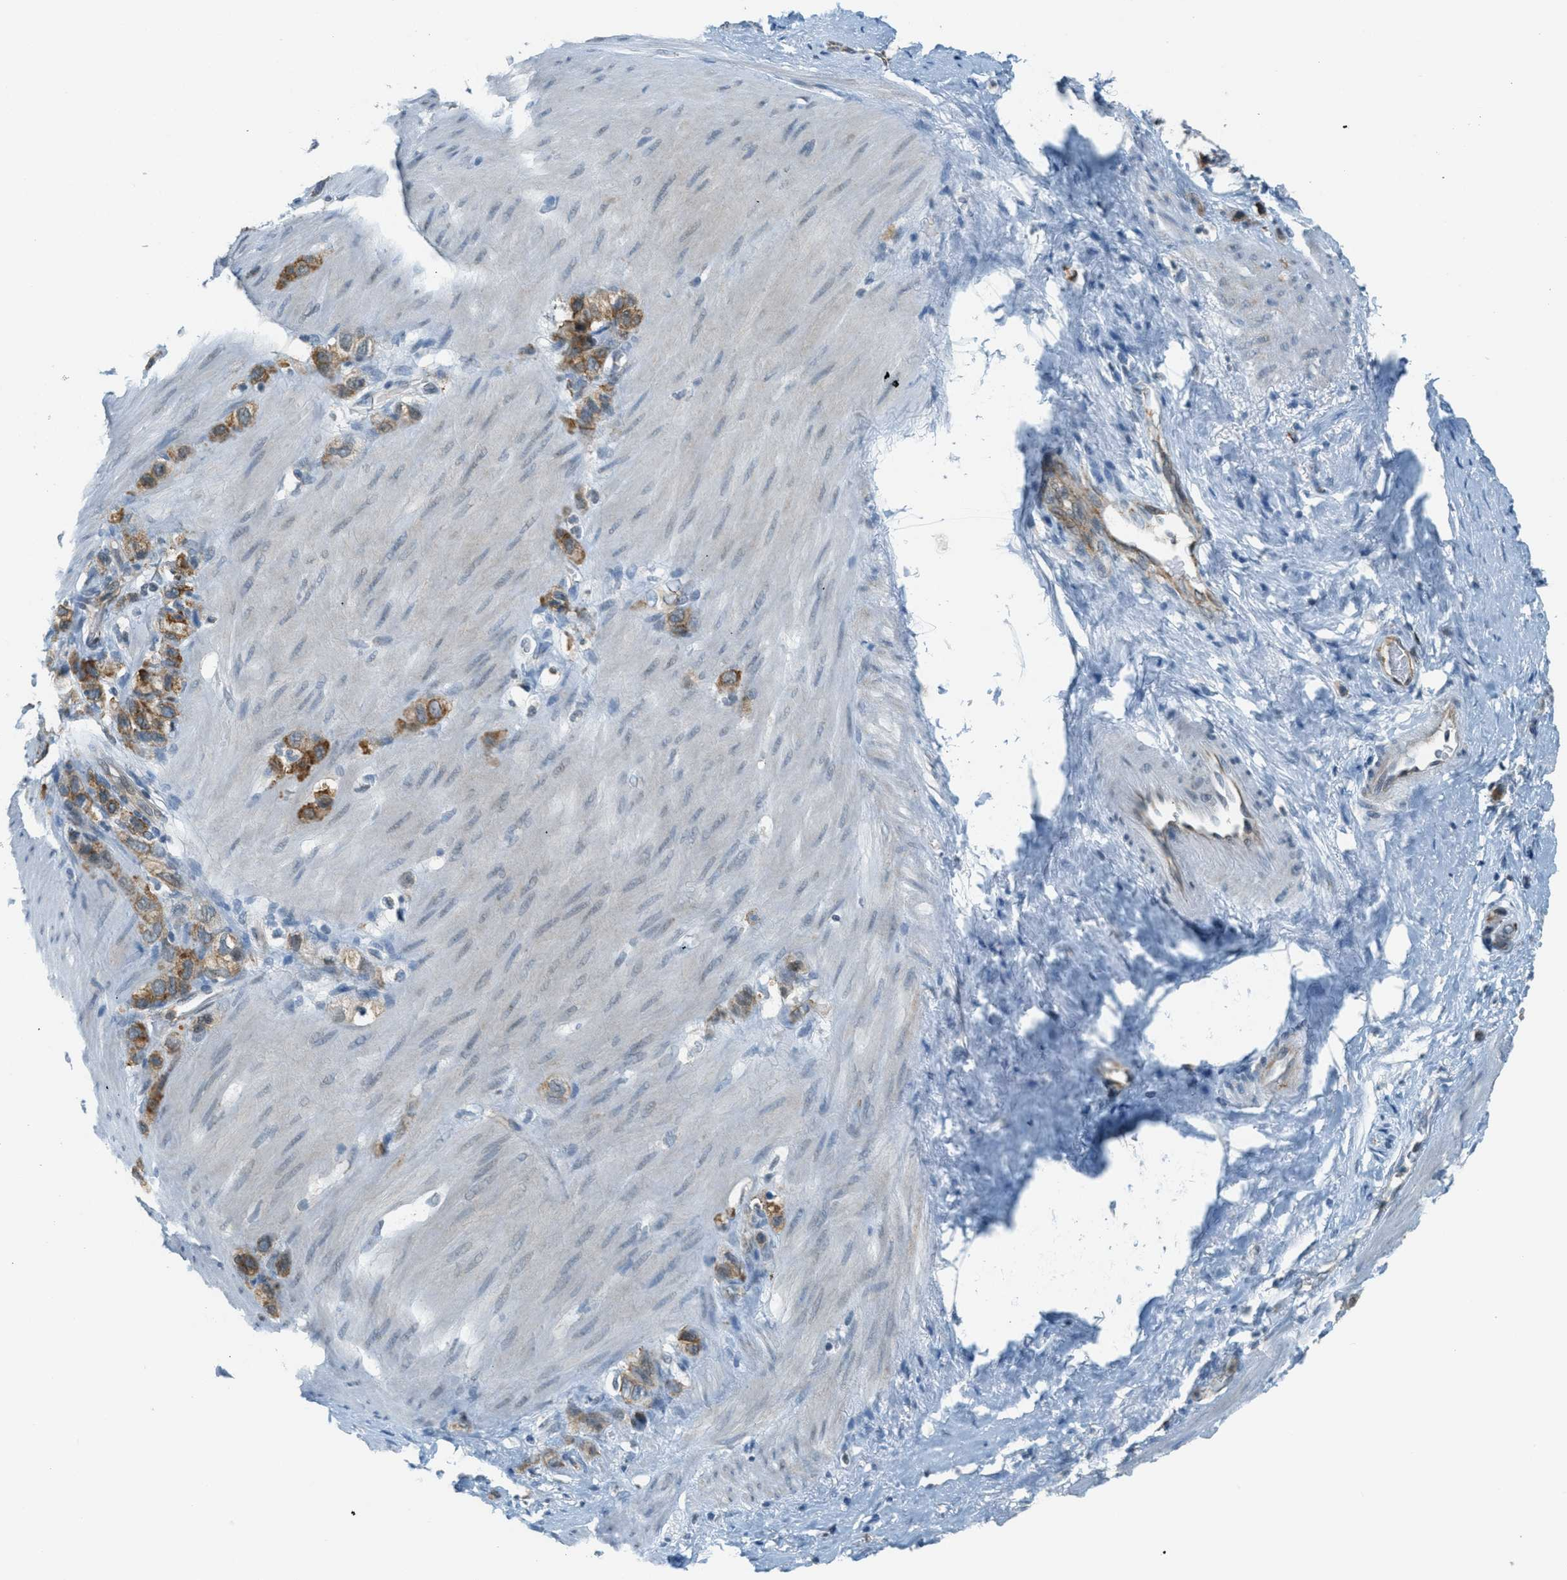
{"staining": {"intensity": "moderate", "quantity": ">75%", "location": "cytoplasmic/membranous"}, "tissue": "stomach cancer", "cell_type": "Tumor cells", "image_type": "cancer", "snomed": [{"axis": "morphology", "description": "Normal tissue, NOS"}, {"axis": "morphology", "description": "Adenocarcinoma, NOS"}, {"axis": "morphology", "description": "Adenocarcinoma, High grade"}, {"axis": "topography", "description": "Stomach, upper"}, {"axis": "topography", "description": "Stomach"}], "caption": "High-power microscopy captured an immunohistochemistry micrograph of adenocarcinoma (stomach), revealing moderate cytoplasmic/membranous staining in about >75% of tumor cells.", "gene": "FYN", "patient": {"sex": "female", "age": 65}}